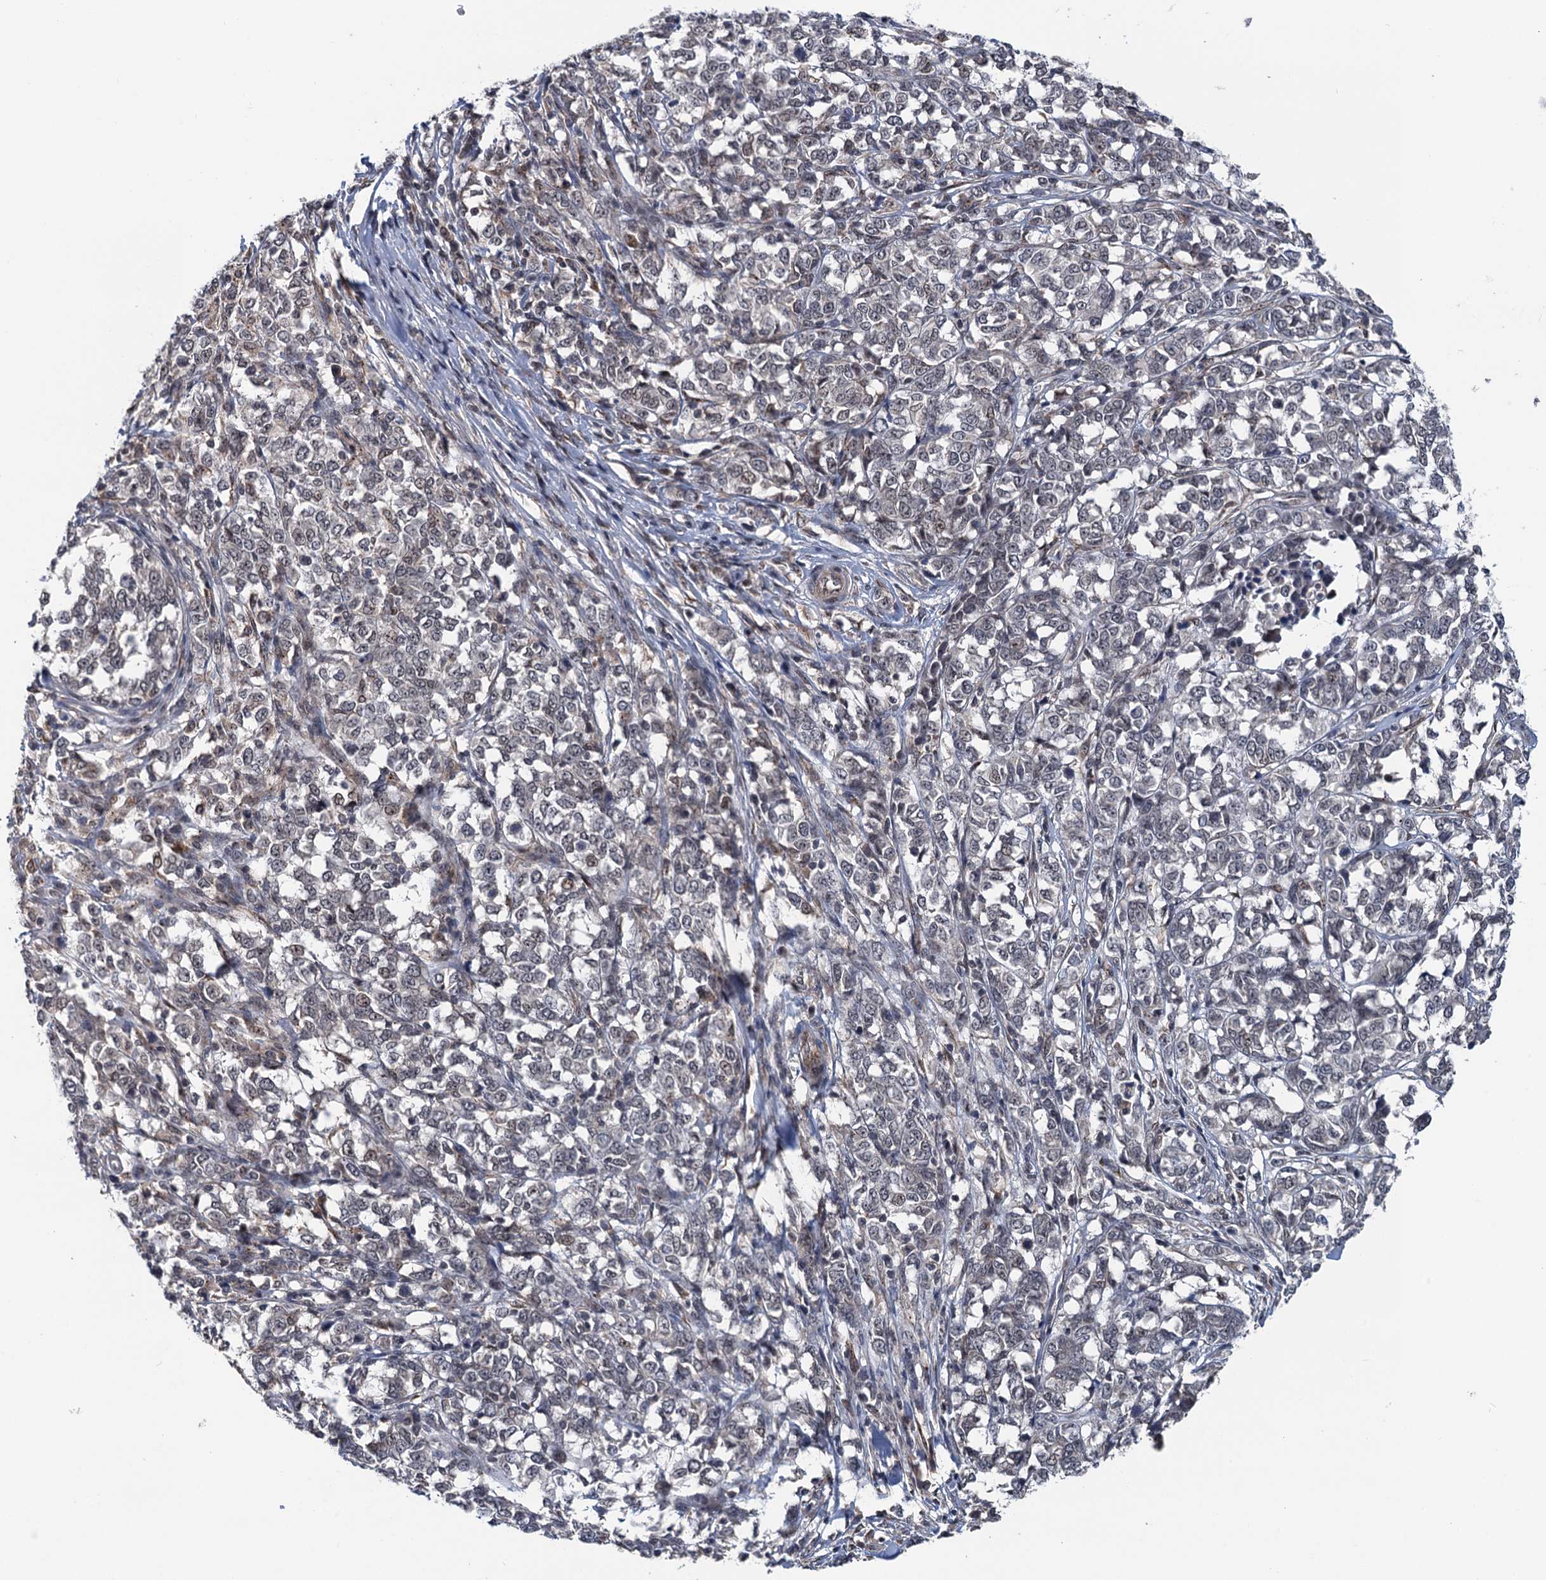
{"staining": {"intensity": "negative", "quantity": "none", "location": "none"}, "tissue": "melanoma", "cell_type": "Tumor cells", "image_type": "cancer", "snomed": [{"axis": "morphology", "description": "Malignant melanoma, NOS"}, {"axis": "topography", "description": "Skin"}], "caption": "Photomicrograph shows no significant protein staining in tumor cells of melanoma. (Immunohistochemistry, brightfield microscopy, high magnification).", "gene": "RASSF4", "patient": {"sex": "female", "age": 72}}